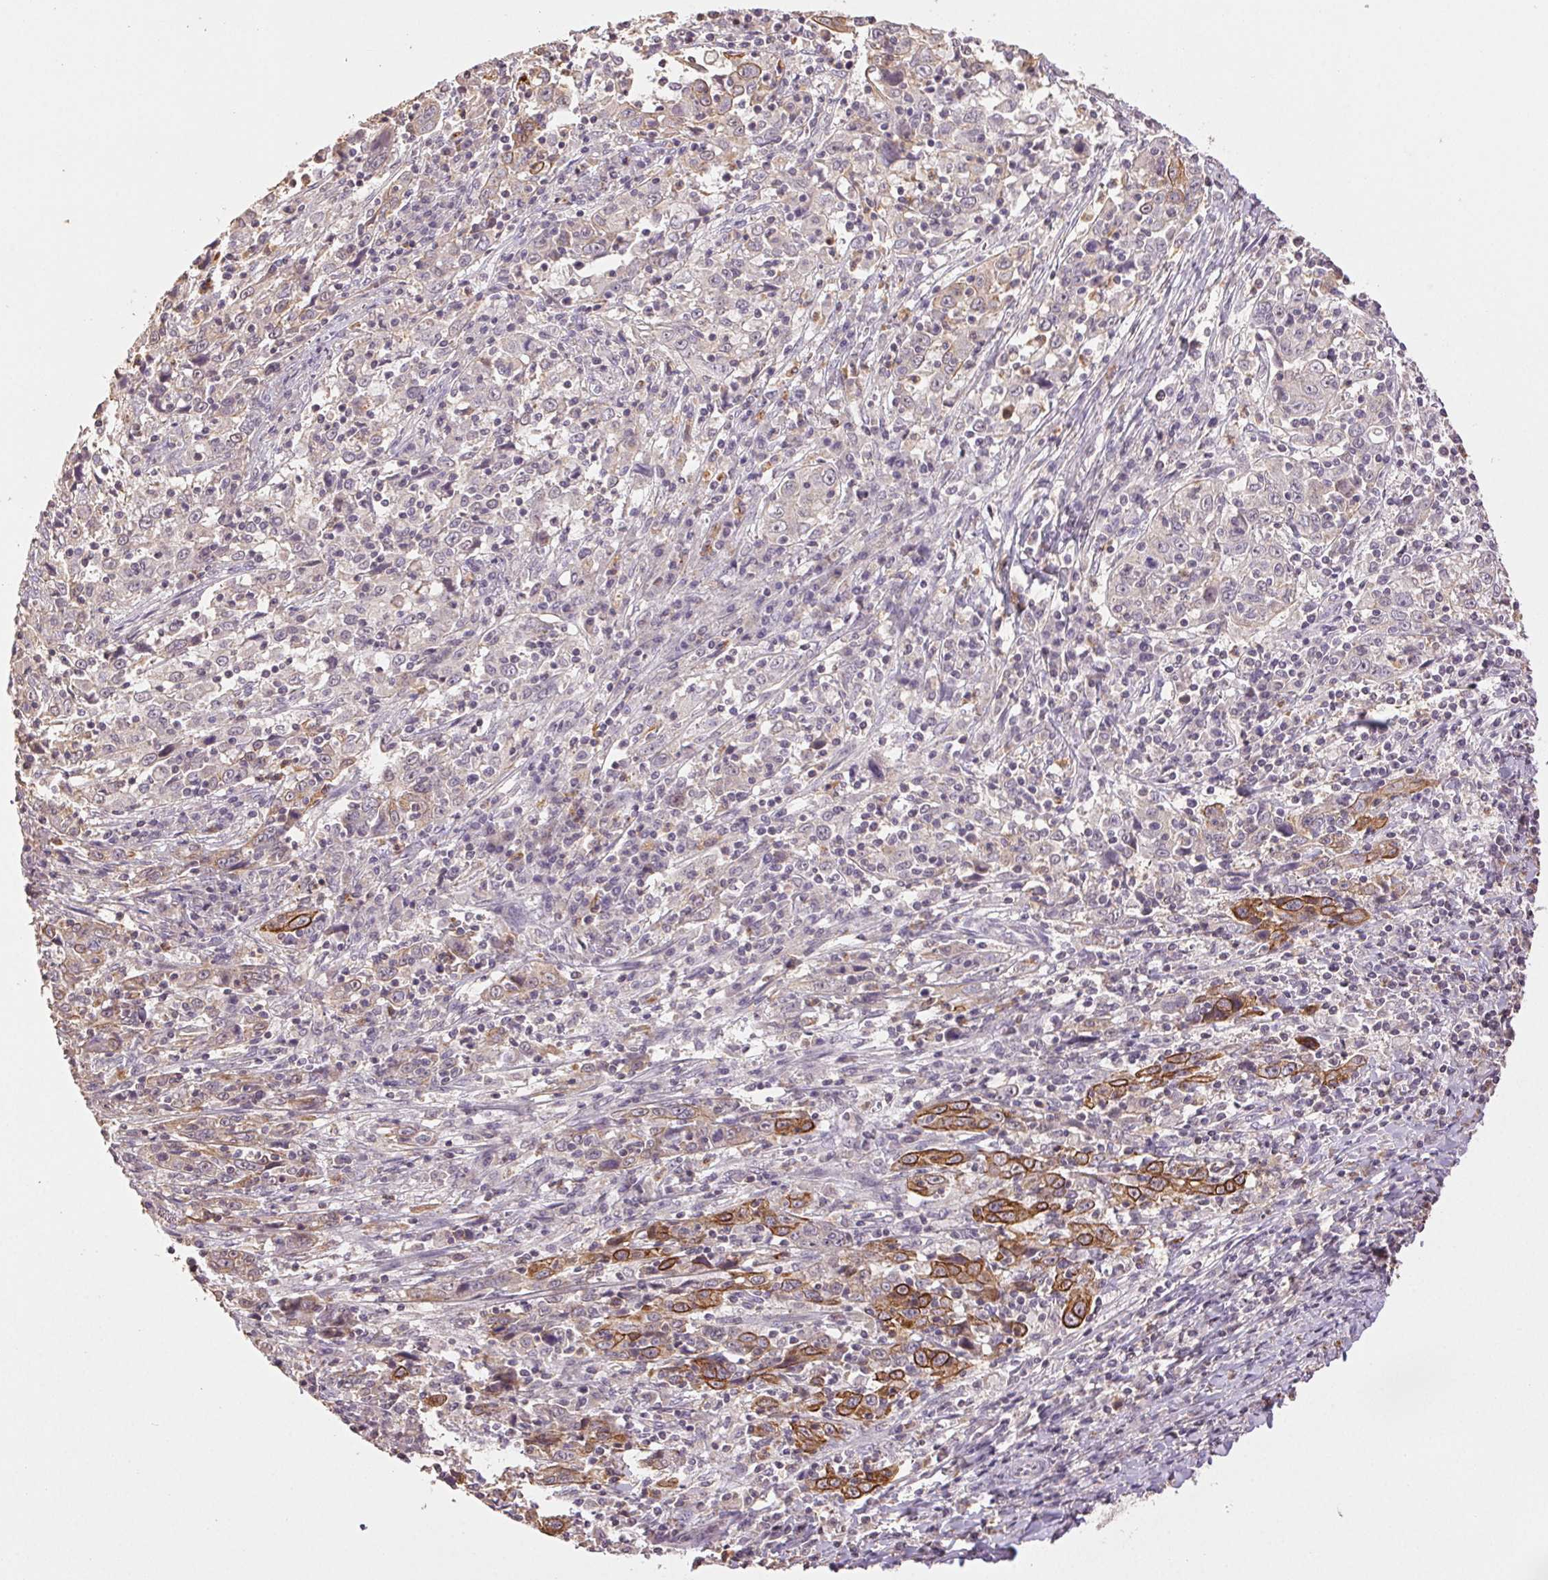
{"staining": {"intensity": "moderate", "quantity": "<25%", "location": "cytoplasmic/membranous"}, "tissue": "cervical cancer", "cell_type": "Tumor cells", "image_type": "cancer", "snomed": [{"axis": "morphology", "description": "Squamous cell carcinoma, NOS"}, {"axis": "topography", "description": "Cervix"}], "caption": "A high-resolution image shows immunohistochemistry staining of squamous cell carcinoma (cervical), which shows moderate cytoplasmic/membranous staining in approximately <25% of tumor cells.", "gene": "TMEM253", "patient": {"sex": "female", "age": 46}}